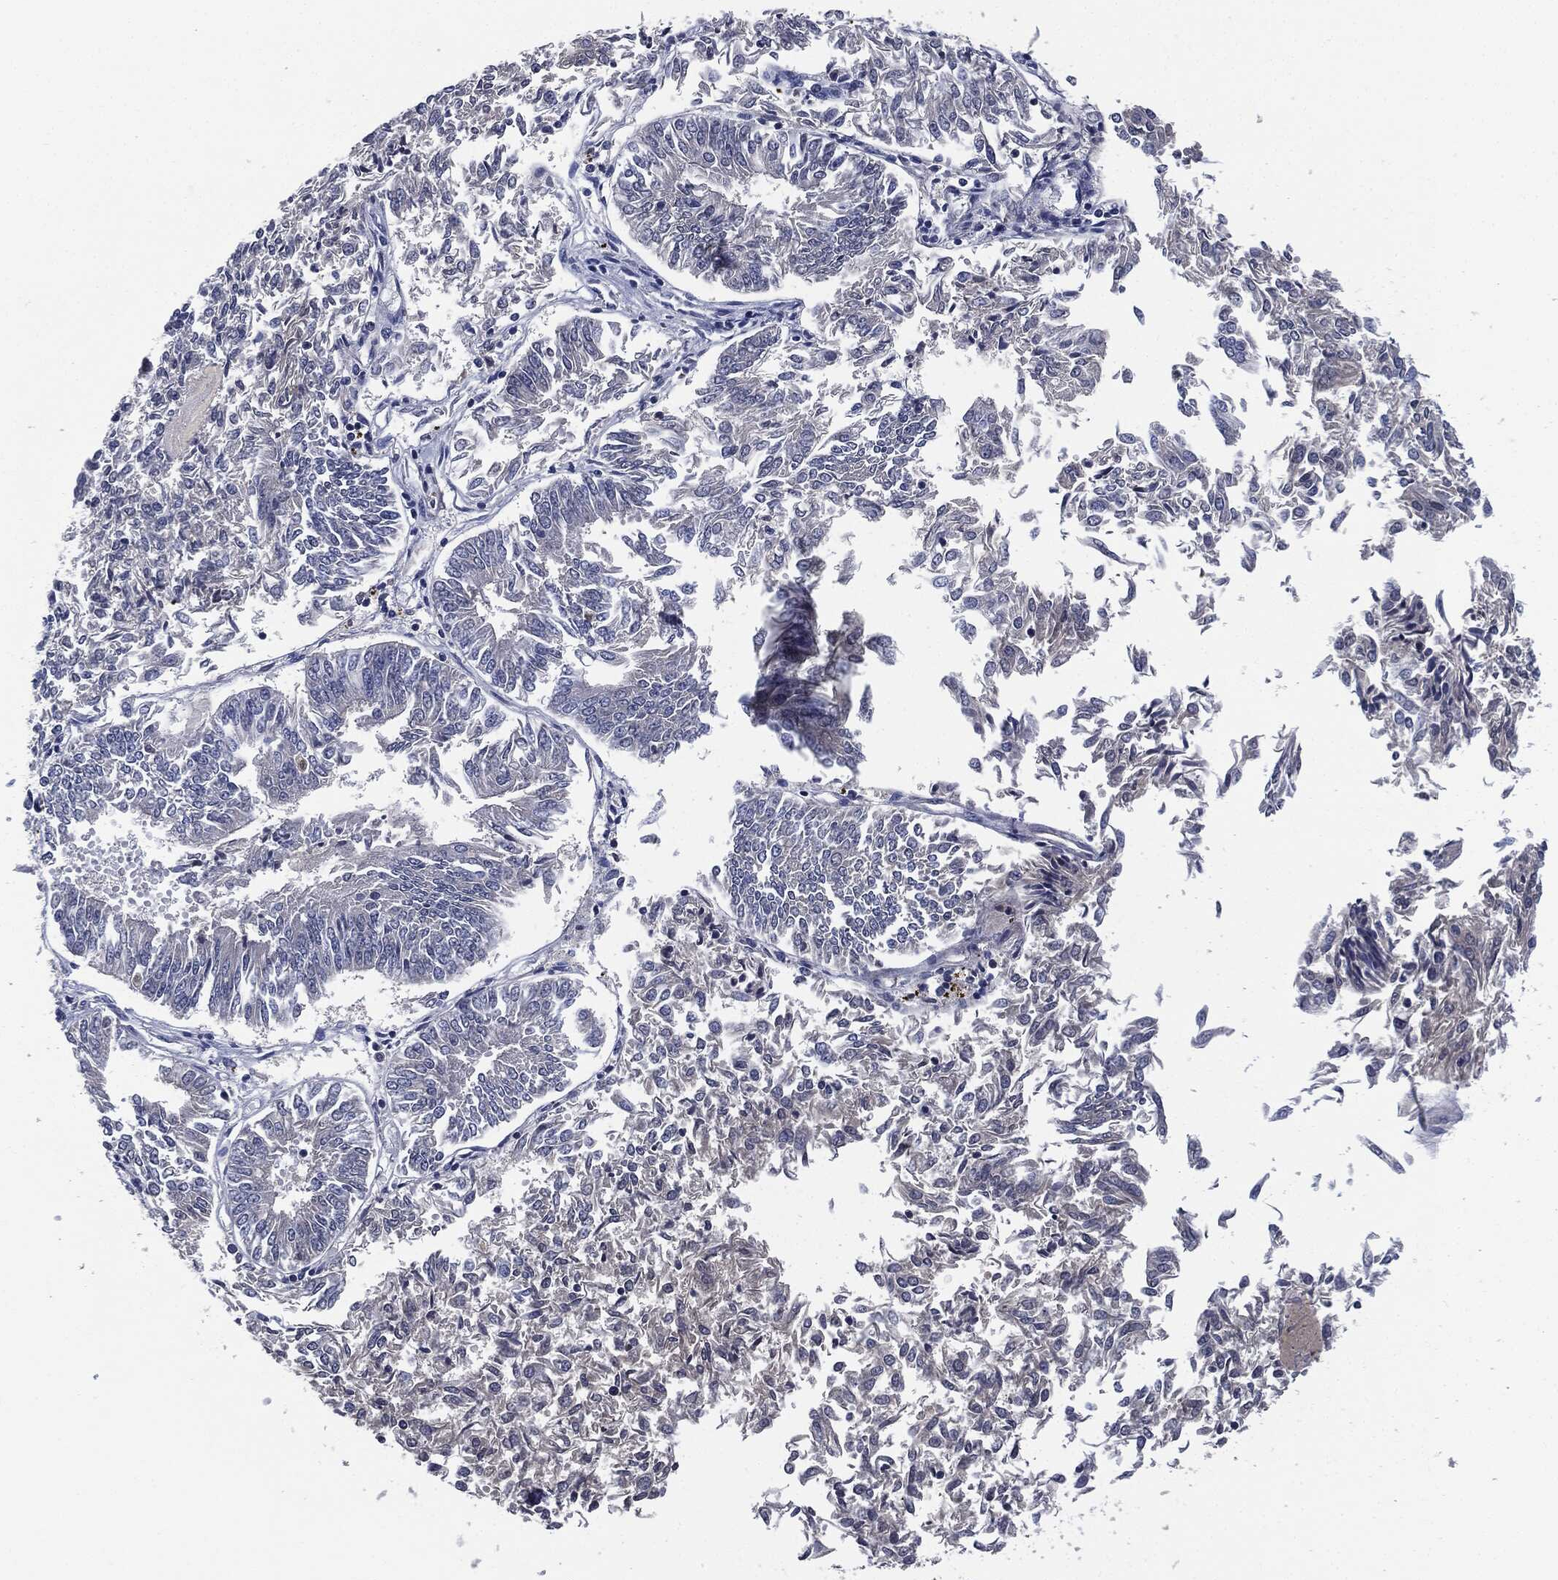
{"staining": {"intensity": "negative", "quantity": "none", "location": "none"}, "tissue": "endometrial cancer", "cell_type": "Tumor cells", "image_type": "cancer", "snomed": [{"axis": "morphology", "description": "Adenocarcinoma, NOS"}, {"axis": "topography", "description": "Endometrium"}], "caption": "There is no significant expression in tumor cells of endometrial adenocarcinoma.", "gene": "SIGLEC7", "patient": {"sex": "female", "age": 58}}